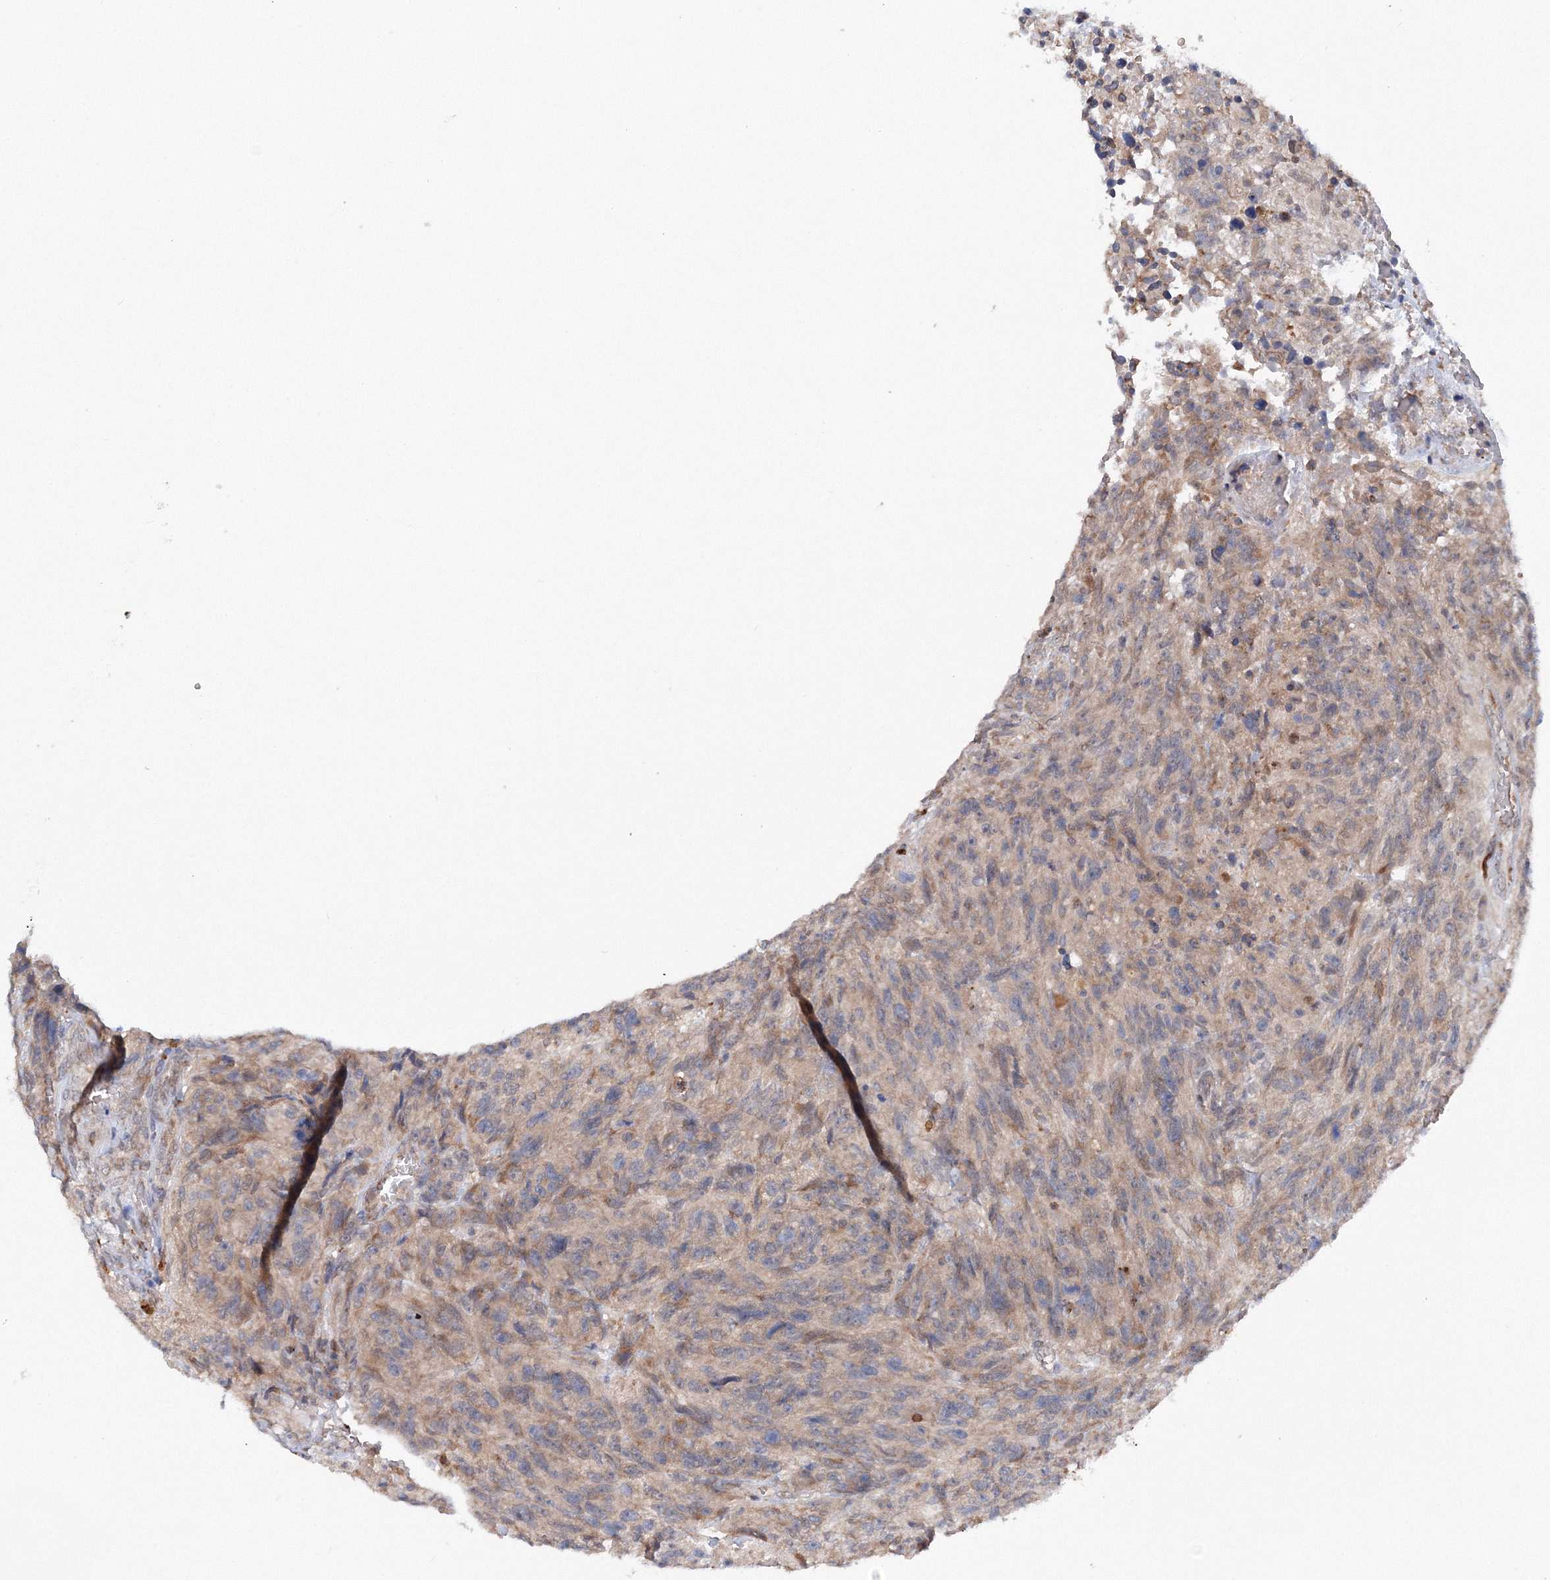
{"staining": {"intensity": "weak", "quantity": "<25%", "location": "cytoplasmic/membranous"}, "tissue": "glioma", "cell_type": "Tumor cells", "image_type": "cancer", "snomed": [{"axis": "morphology", "description": "Glioma, malignant, High grade"}, {"axis": "topography", "description": "Brain"}], "caption": "An image of human malignant glioma (high-grade) is negative for staining in tumor cells.", "gene": "DIS3L2", "patient": {"sex": "male", "age": 69}}